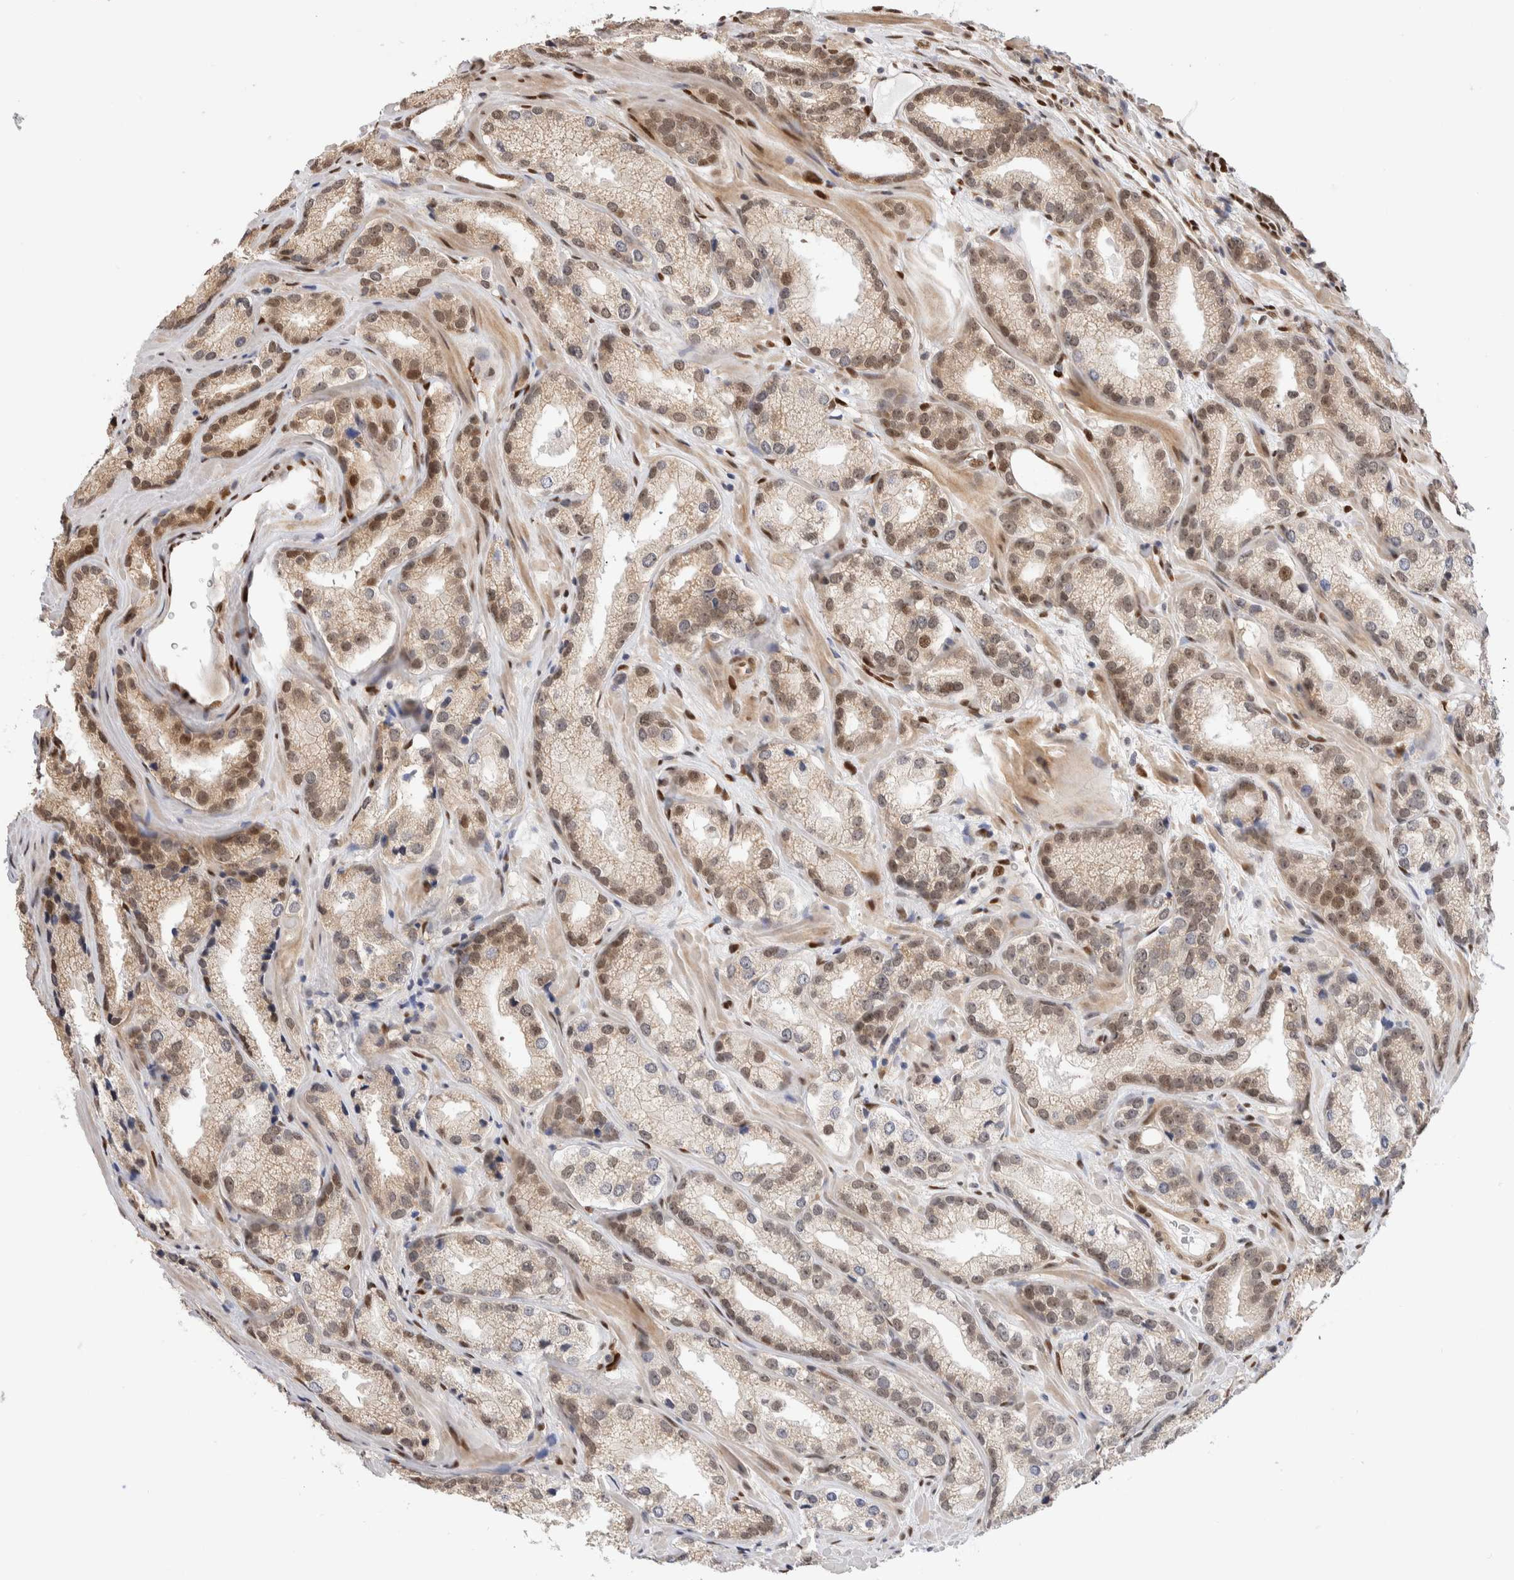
{"staining": {"intensity": "weak", "quantity": ">75%", "location": "nuclear"}, "tissue": "prostate cancer", "cell_type": "Tumor cells", "image_type": "cancer", "snomed": [{"axis": "morphology", "description": "Adenocarcinoma, High grade"}, {"axis": "topography", "description": "Prostate"}], "caption": "Immunohistochemistry (IHC) (DAB) staining of prostate cancer demonstrates weak nuclear protein positivity in about >75% of tumor cells. (DAB = brown stain, brightfield microscopy at high magnification).", "gene": "NSMAF", "patient": {"sex": "male", "age": 63}}